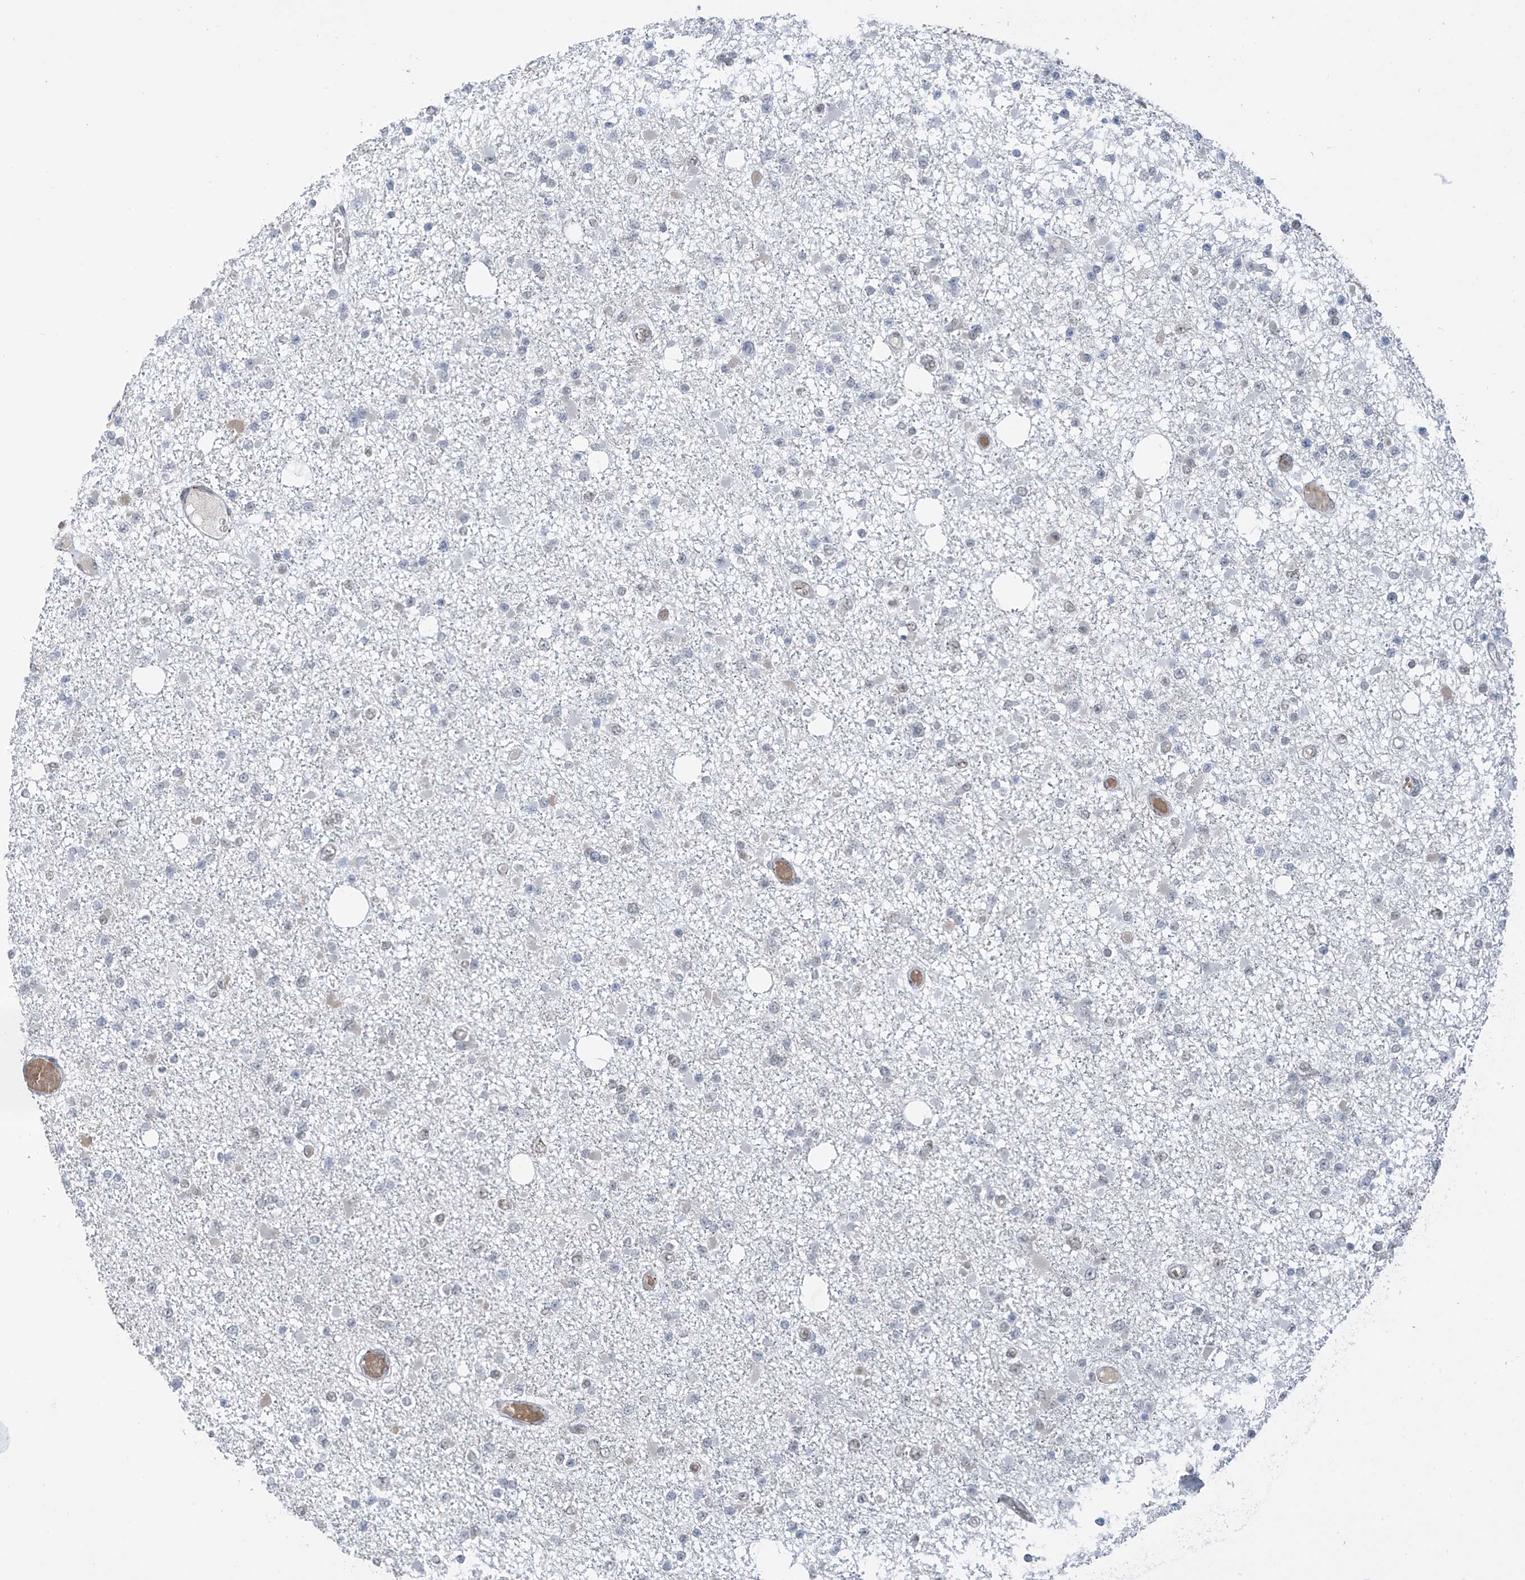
{"staining": {"intensity": "negative", "quantity": "none", "location": "none"}, "tissue": "glioma", "cell_type": "Tumor cells", "image_type": "cancer", "snomed": [{"axis": "morphology", "description": "Glioma, malignant, Low grade"}, {"axis": "topography", "description": "Brain"}], "caption": "This is an immunohistochemistry (IHC) image of human glioma. There is no expression in tumor cells.", "gene": "MCM9", "patient": {"sex": "female", "age": 22}}